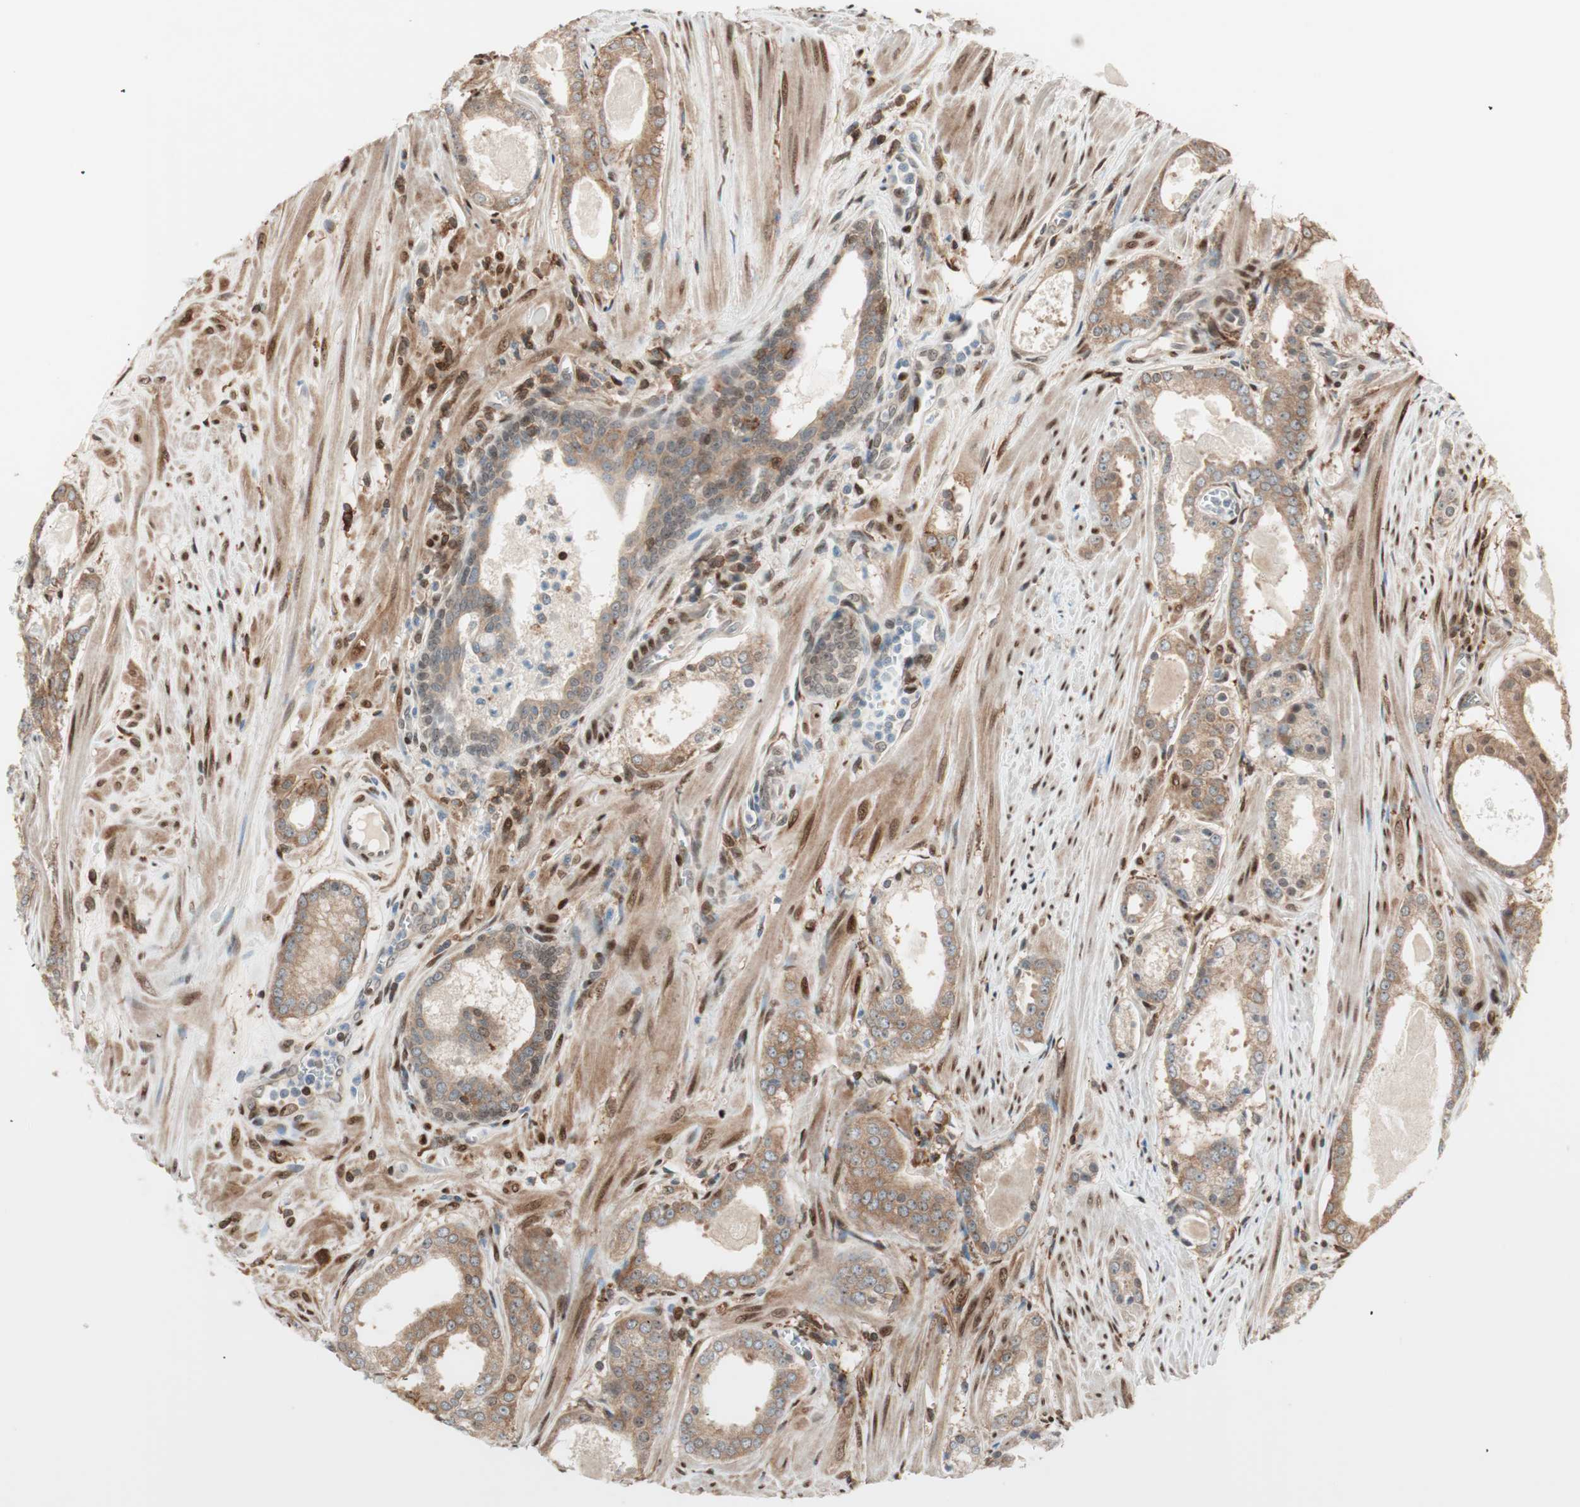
{"staining": {"intensity": "moderate", "quantity": ">75%", "location": "cytoplasmic/membranous"}, "tissue": "prostate cancer", "cell_type": "Tumor cells", "image_type": "cancer", "snomed": [{"axis": "morphology", "description": "Adenocarcinoma, Low grade"}, {"axis": "topography", "description": "Prostate"}], "caption": "Protein staining displays moderate cytoplasmic/membranous expression in approximately >75% of tumor cells in prostate low-grade adenocarcinoma.", "gene": "BIN1", "patient": {"sex": "male", "age": 57}}